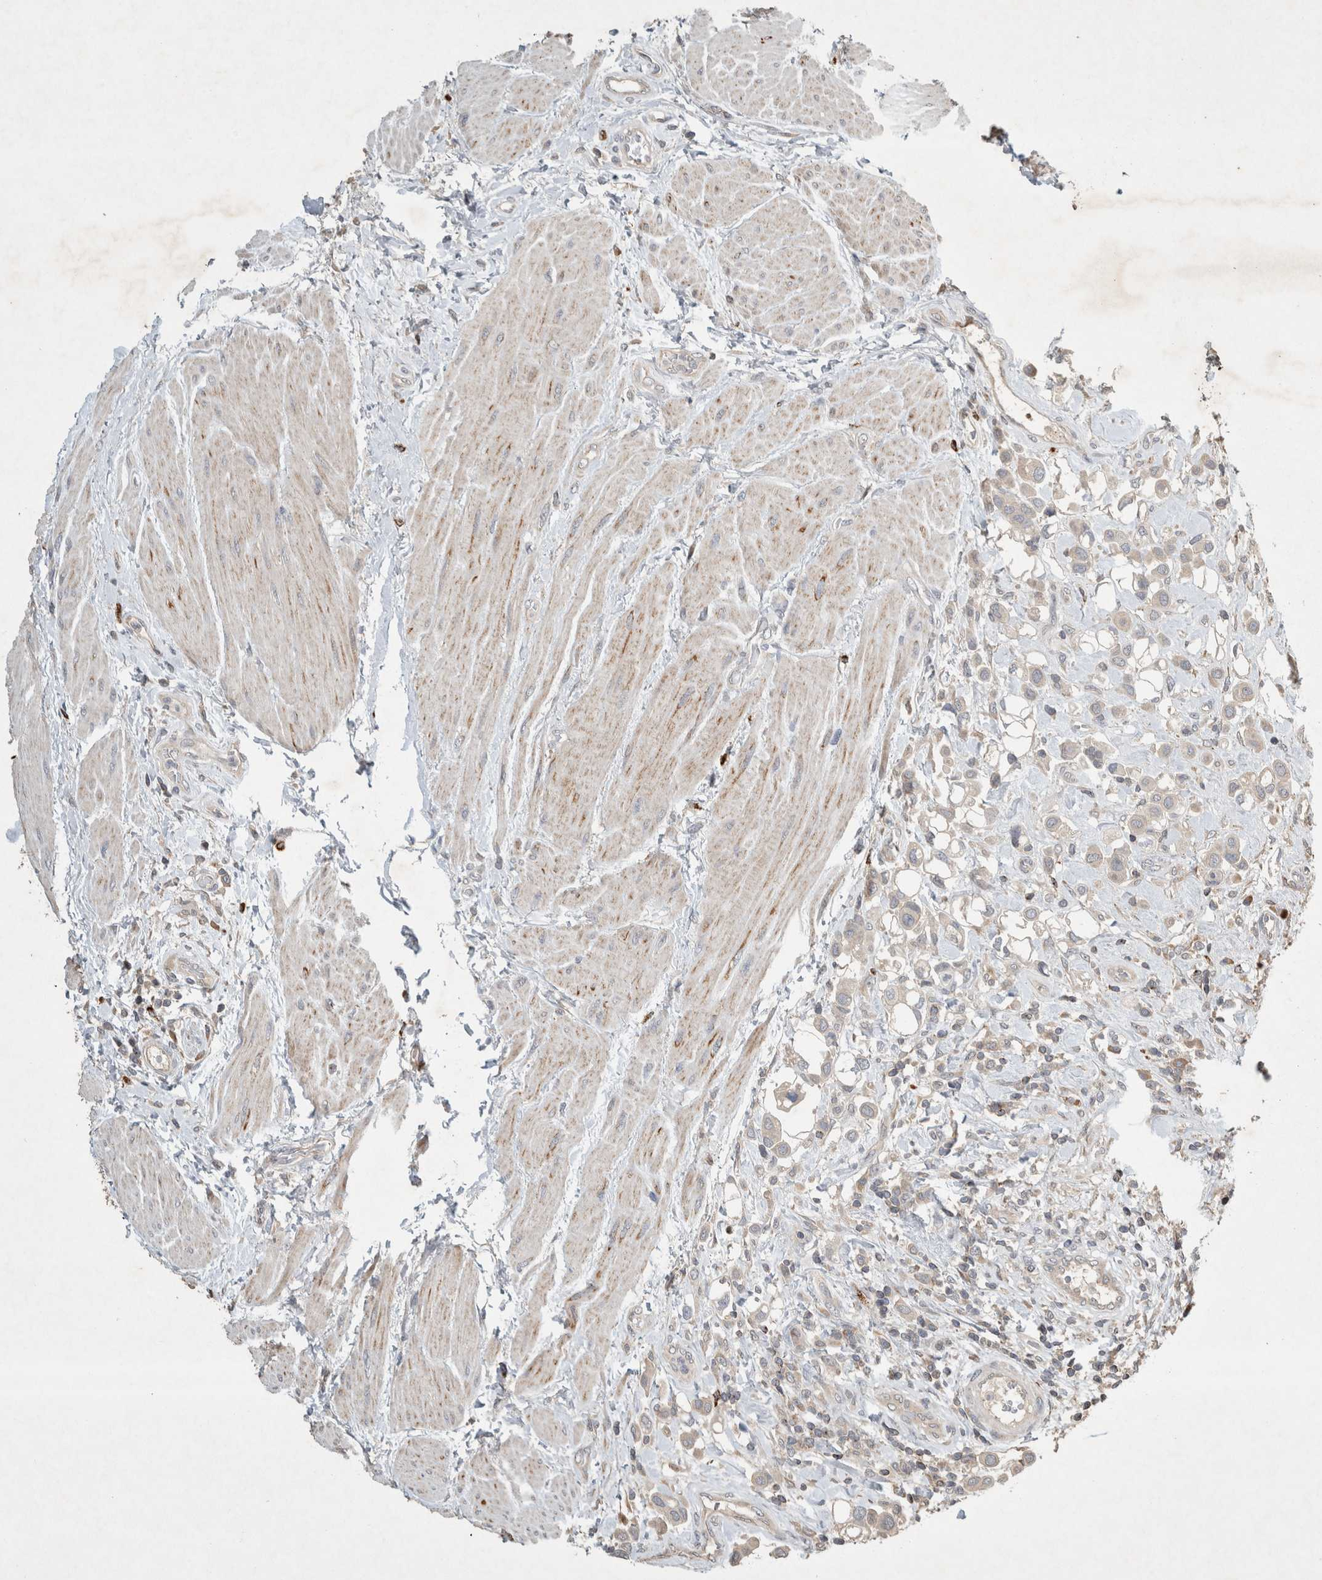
{"staining": {"intensity": "negative", "quantity": "none", "location": "none"}, "tissue": "urothelial cancer", "cell_type": "Tumor cells", "image_type": "cancer", "snomed": [{"axis": "morphology", "description": "Urothelial carcinoma, High grade"}, {"axis": "topography", "description": "Urinary bladder"}], "caption": "Tumor cells are negative for protein expression in human urothelial carcinoma (high-grade).", "gene": "SERAC1", "patient": {"sex": "male", "age": 50}}